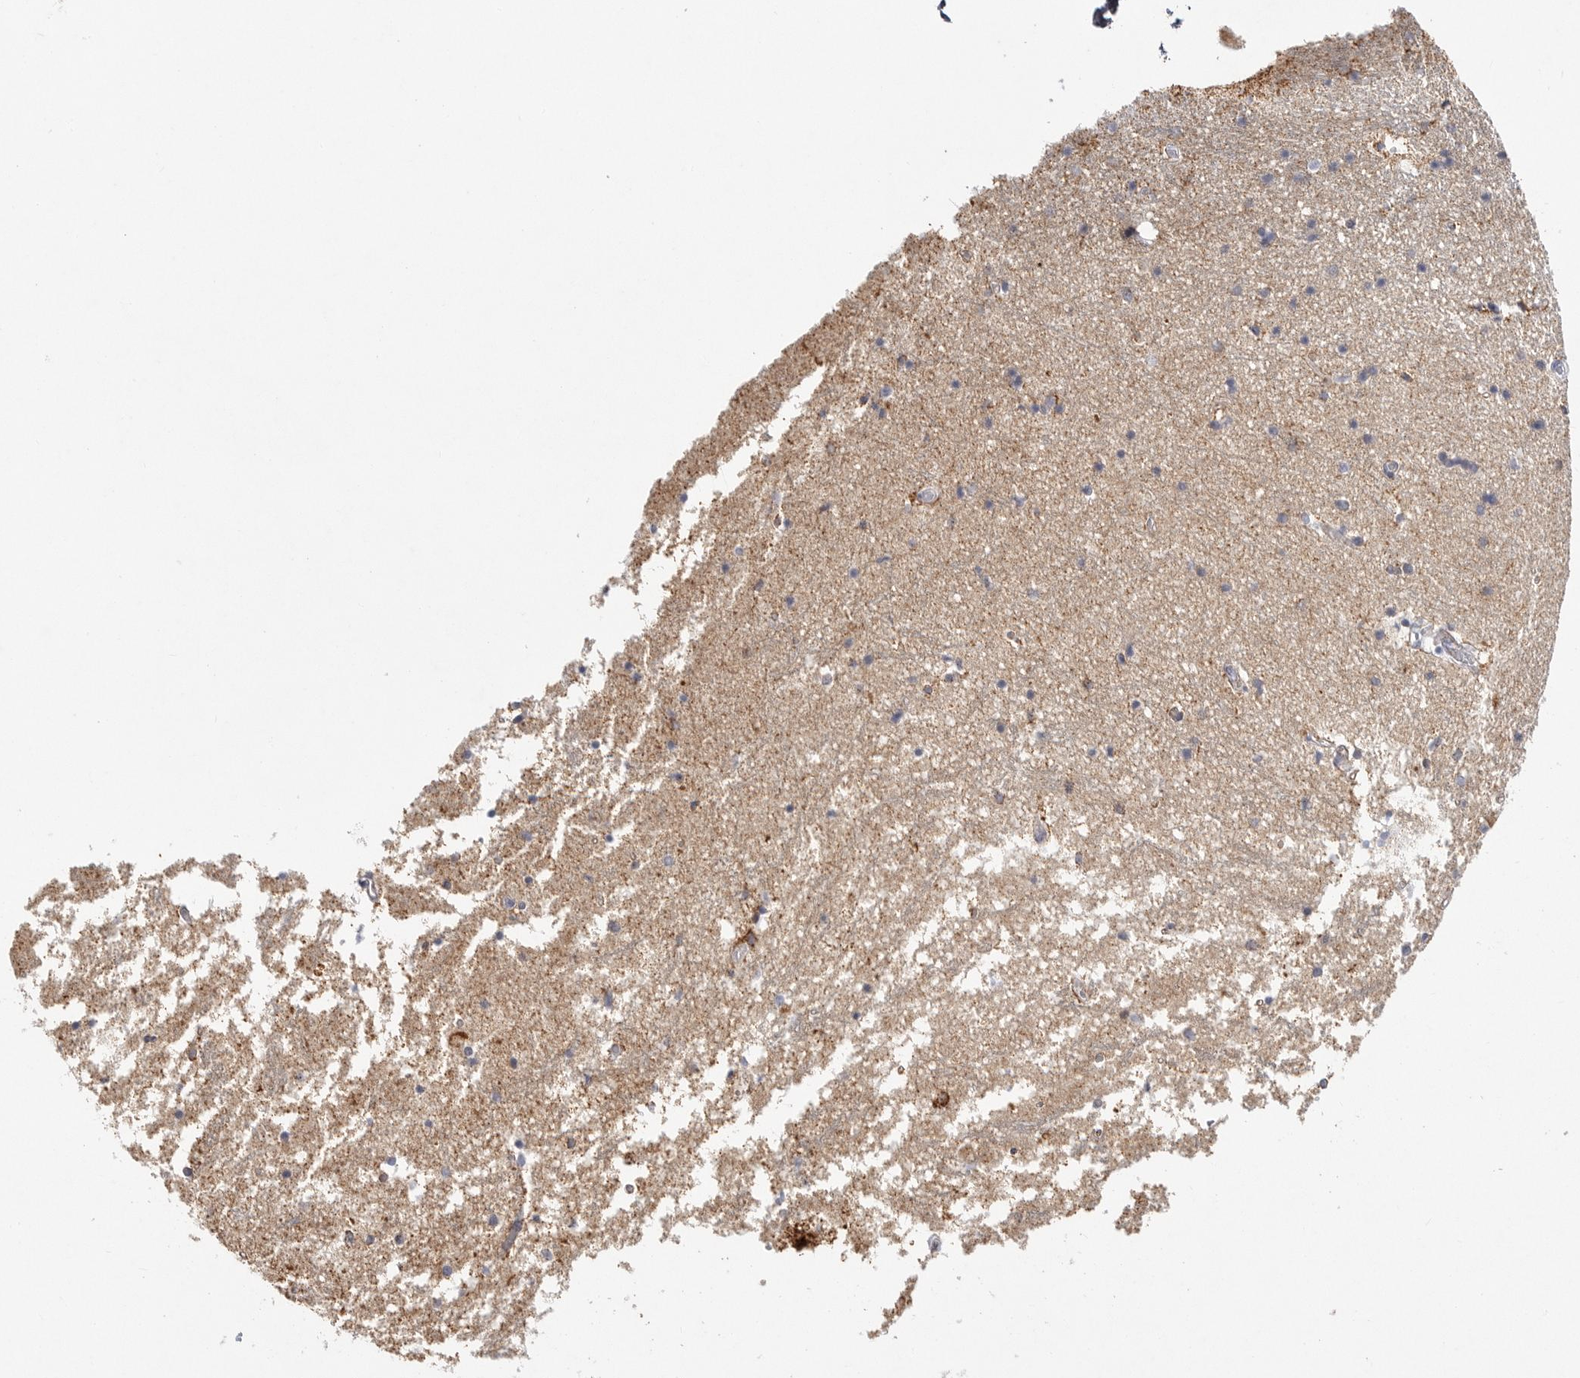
{"staining": {"intensity": "moderate", "quantity": "<25%", "location": "cytoplasmic/membranous"}, "tissue": "hippocampus", "cell_type": "Glial cells", "image_type": "normal", "snomed": [{"axis": "morphology", "description": "Normal tissue, NOS"}, {"axis": "topography", "description": "Hippocampus"}], "caption": "Immunohistochemical staining of normal human hippocampus exhibits moderate cytoplasmic/membranous protein expression in about <25% of glial cells. (brown staining indicates protein expression, while blue staining denotes nuclei).", "gene": "ELP3", "patient": {"sex": "male", "age": 45}}